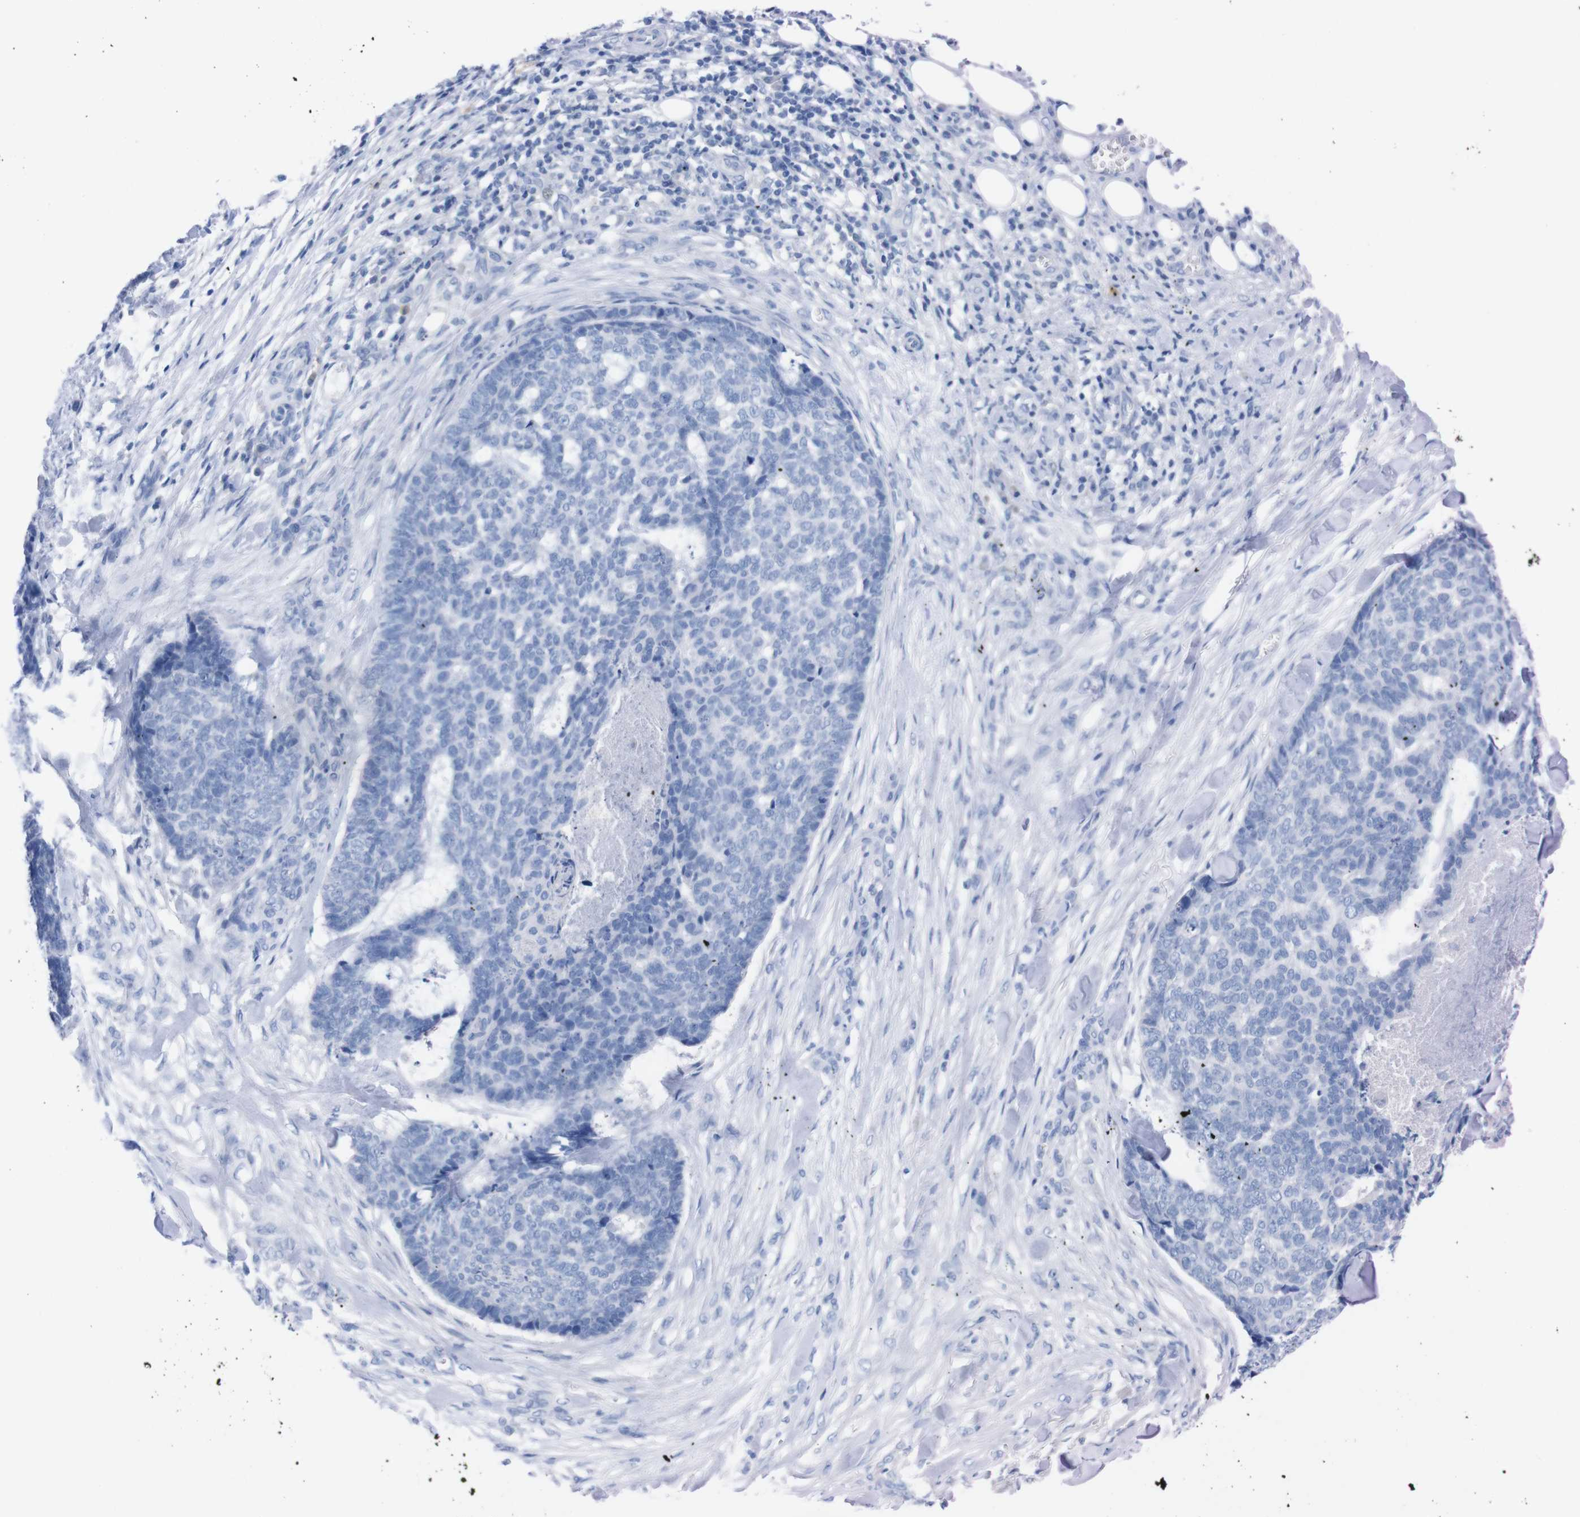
{"staining": {"intensity": "negative", "quantity": "none", "location": "none"}, "tissue": "skin cancer", "cell_type": "Tumor cells", "image_type": "cancer", "snomed": [{"axis": "morphology", "description": "Basal cell carcinoma"}, {"axis": "topography", "description": "Skin"}], "caption": "Tumor cells are negative for protein expression in human skin cancer (basal cell carcinoma). (Stains: DAB (3,3'-diaminobenzidine) immunohistochemistry with hematoxylin counter stain, Microscopy: brightfield microscopy at high magnification).", "gene": "TMEM243", "patient": {"sex": "male", "age": 84}}